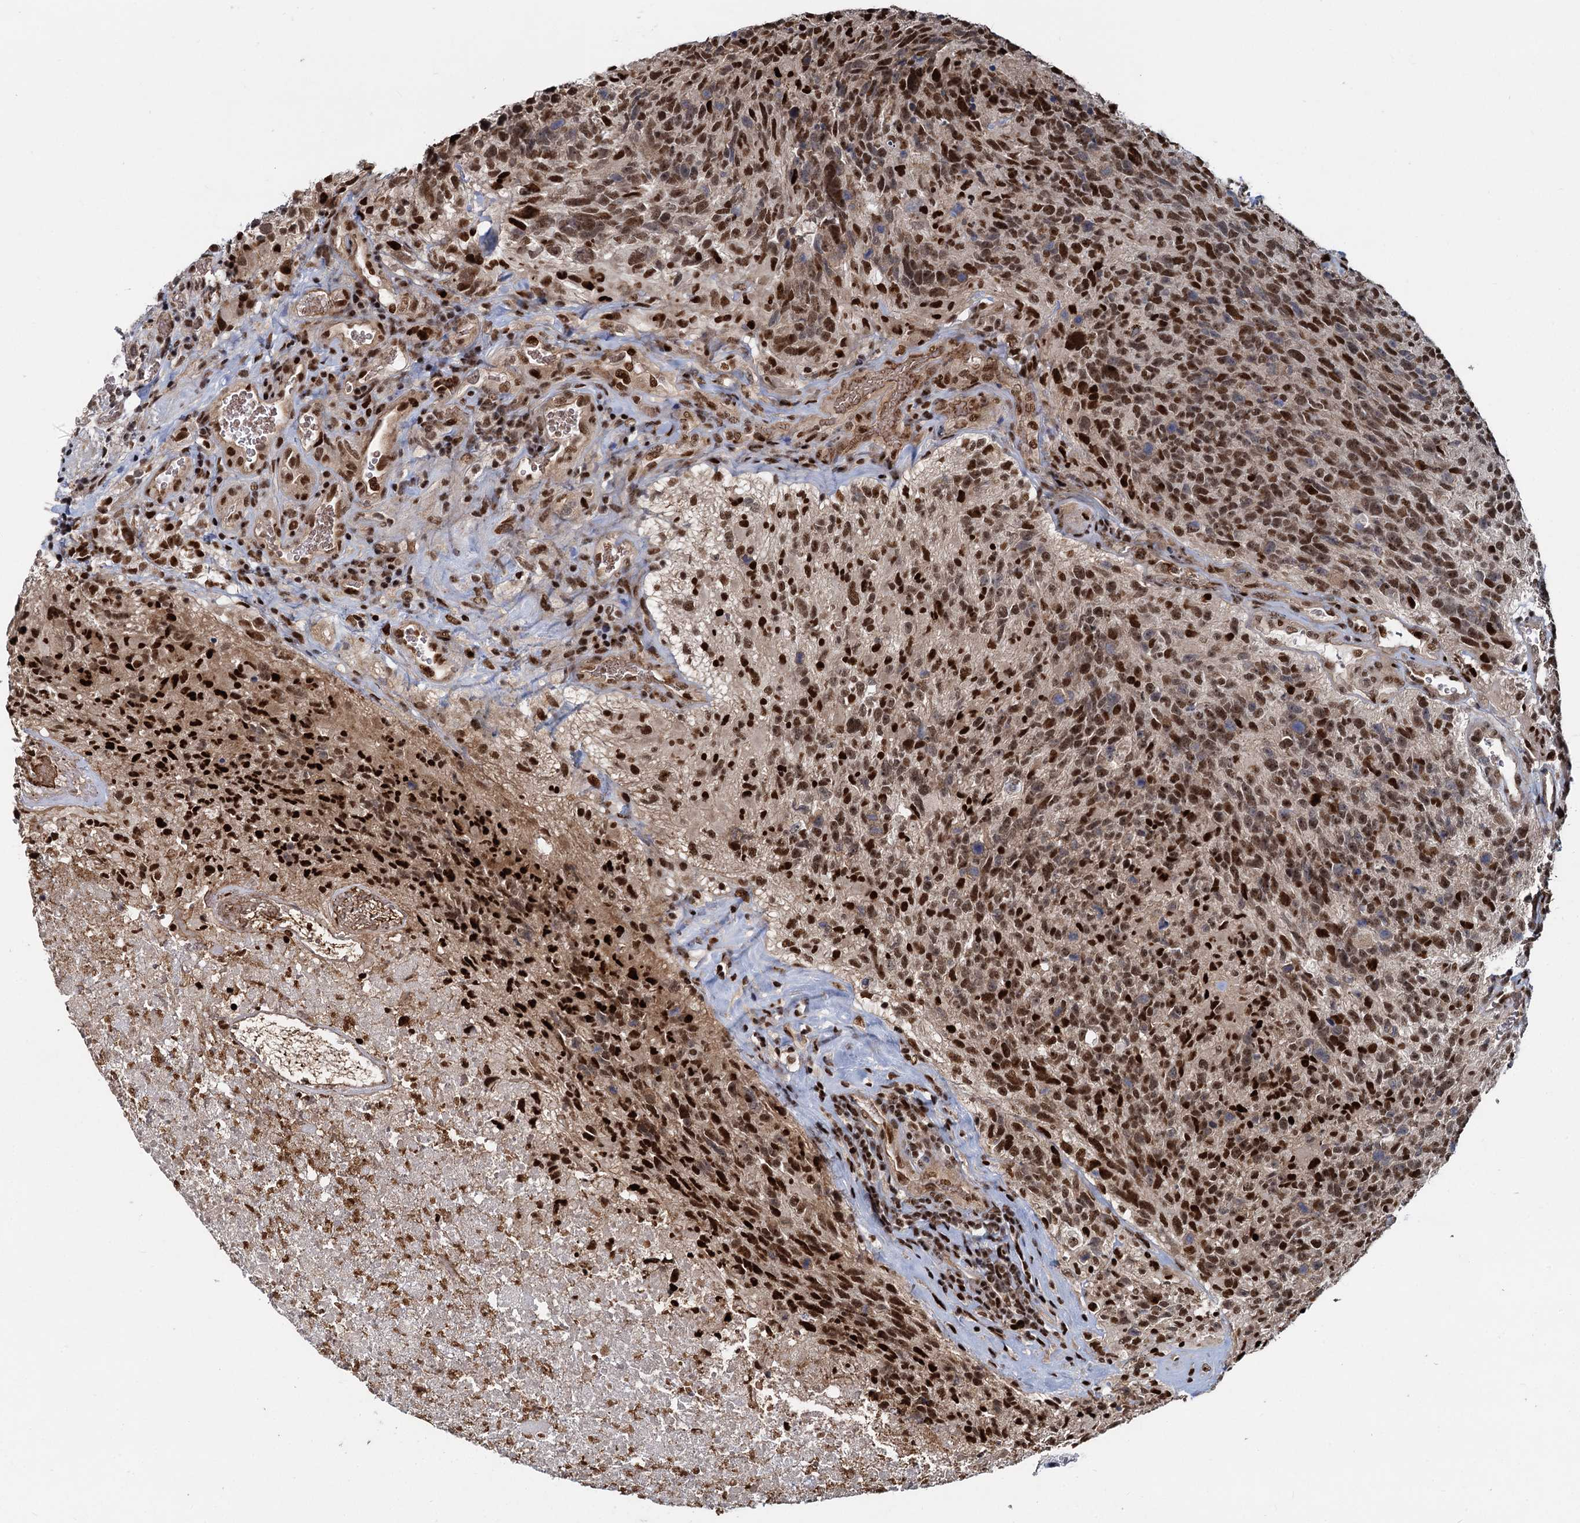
{"staining": {"intensity": "moderate", "quantity": ">75%", "location": "nuclear"}, "tissue": "glioma", "cell_type": "Tumor cells", "image_type": "cancer", "snomed": [{"axis": "morphology", "description": "Glioma, malignant, High grade"}, {"axis": "topography", "description": "Brain"}], "caption": "Protein expression analysis of human glioma reveals moderate nuclear staining in about >75% of tumor cells.", "gene": "ANKRD49", "patient": {"sex": "male", "age": 76}}